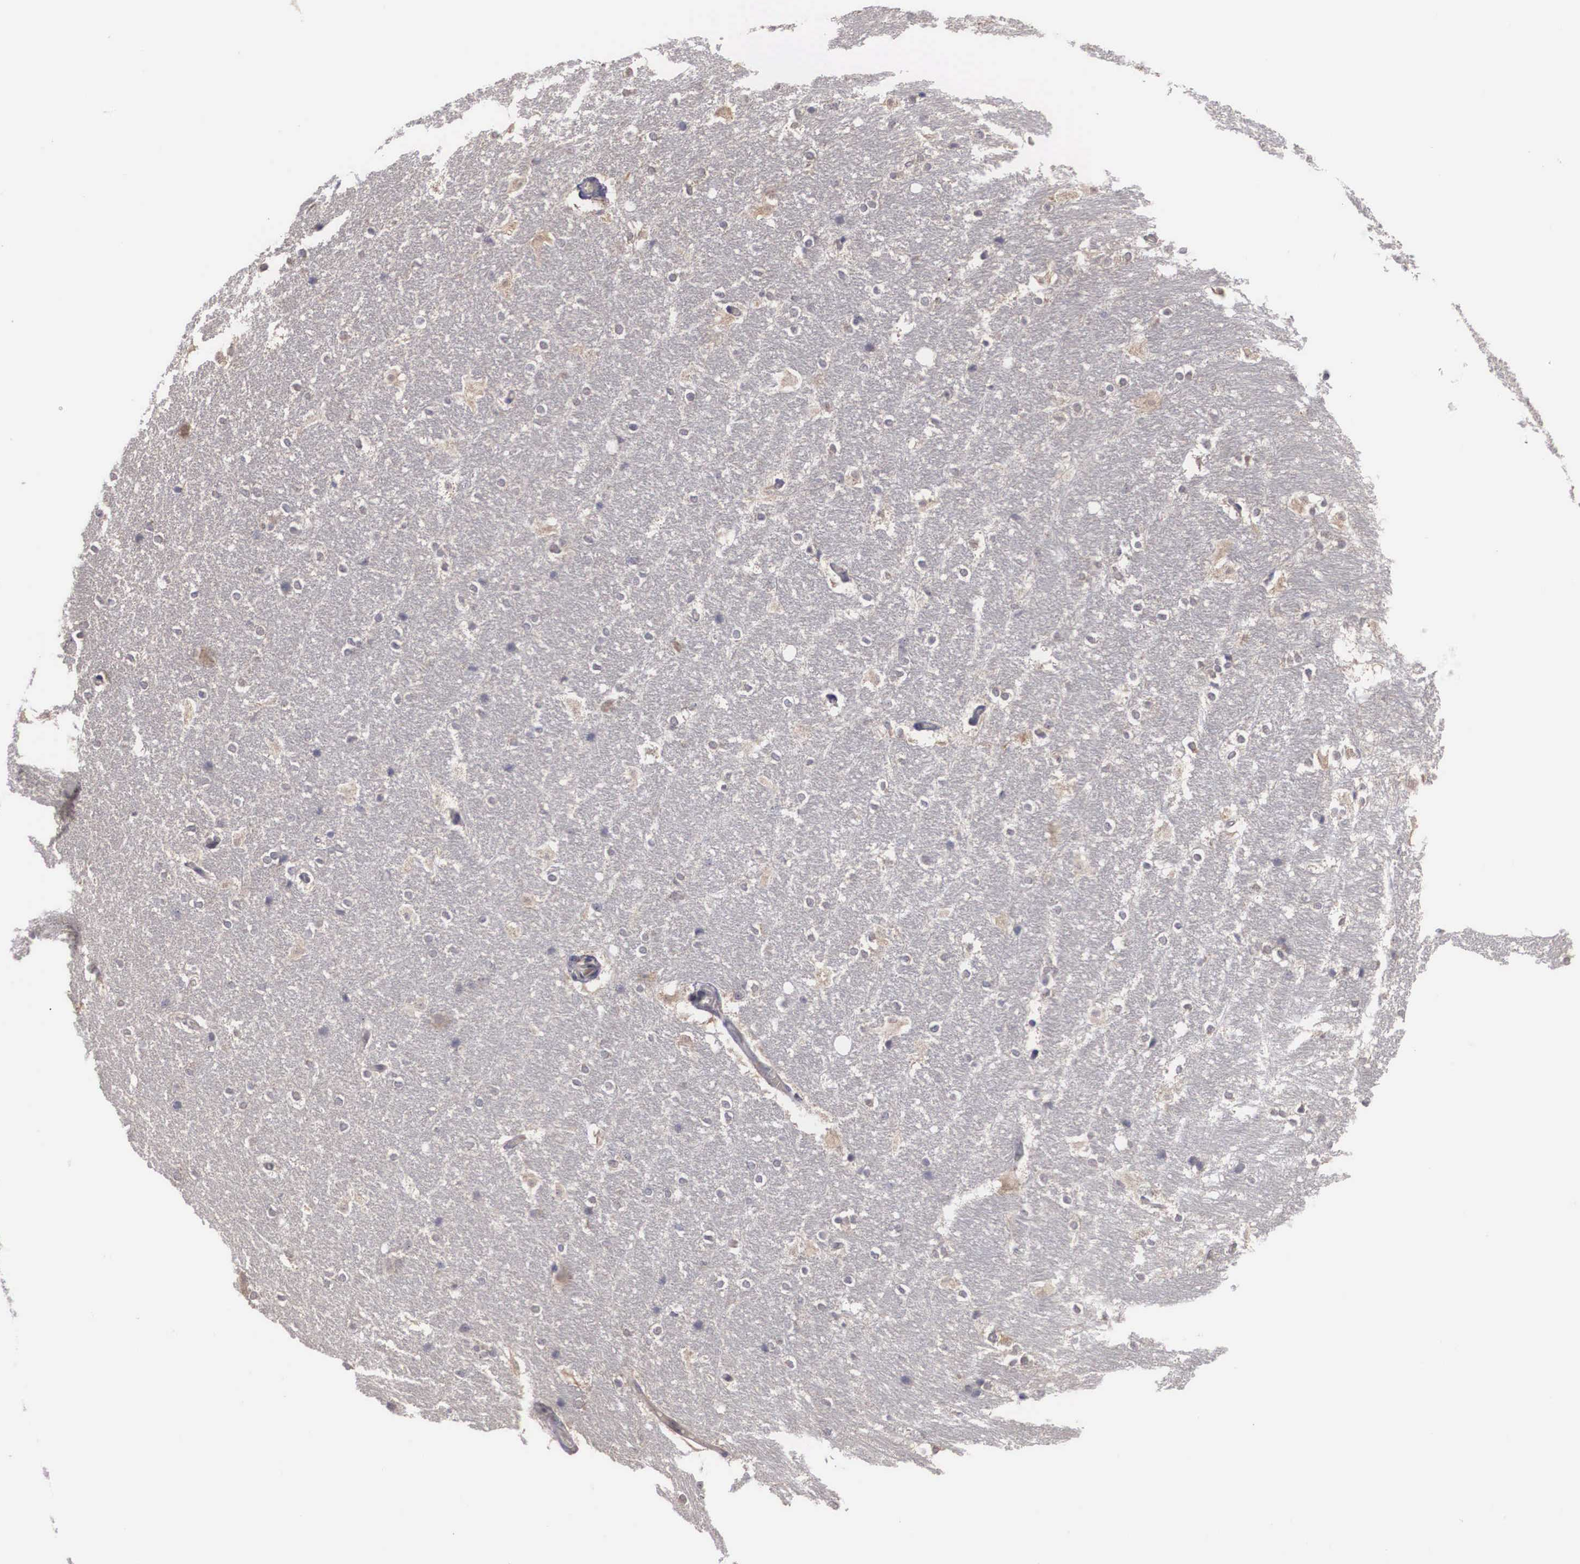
{"staining": {"intensity": "negative", "quantity": "none", "location": "none"}, "tissue": "hippocampus", "cell_type": "Glial cells", "image_type": "normal", "snomed": [{"axis": "morphology", "description": "Normal tissue, NOS"}, {"axis": "topography", "description": "Hippocampus"}], "caption": "IHC image of normal hippocampus stained for a protein (brown), which reveals no expression in glial cells. (Brightfield microscopy of DAB immunohistochemistry (IHC) at high magnification).", "gene": "AMN", "patient": {"sex": "female", "age": 19}}